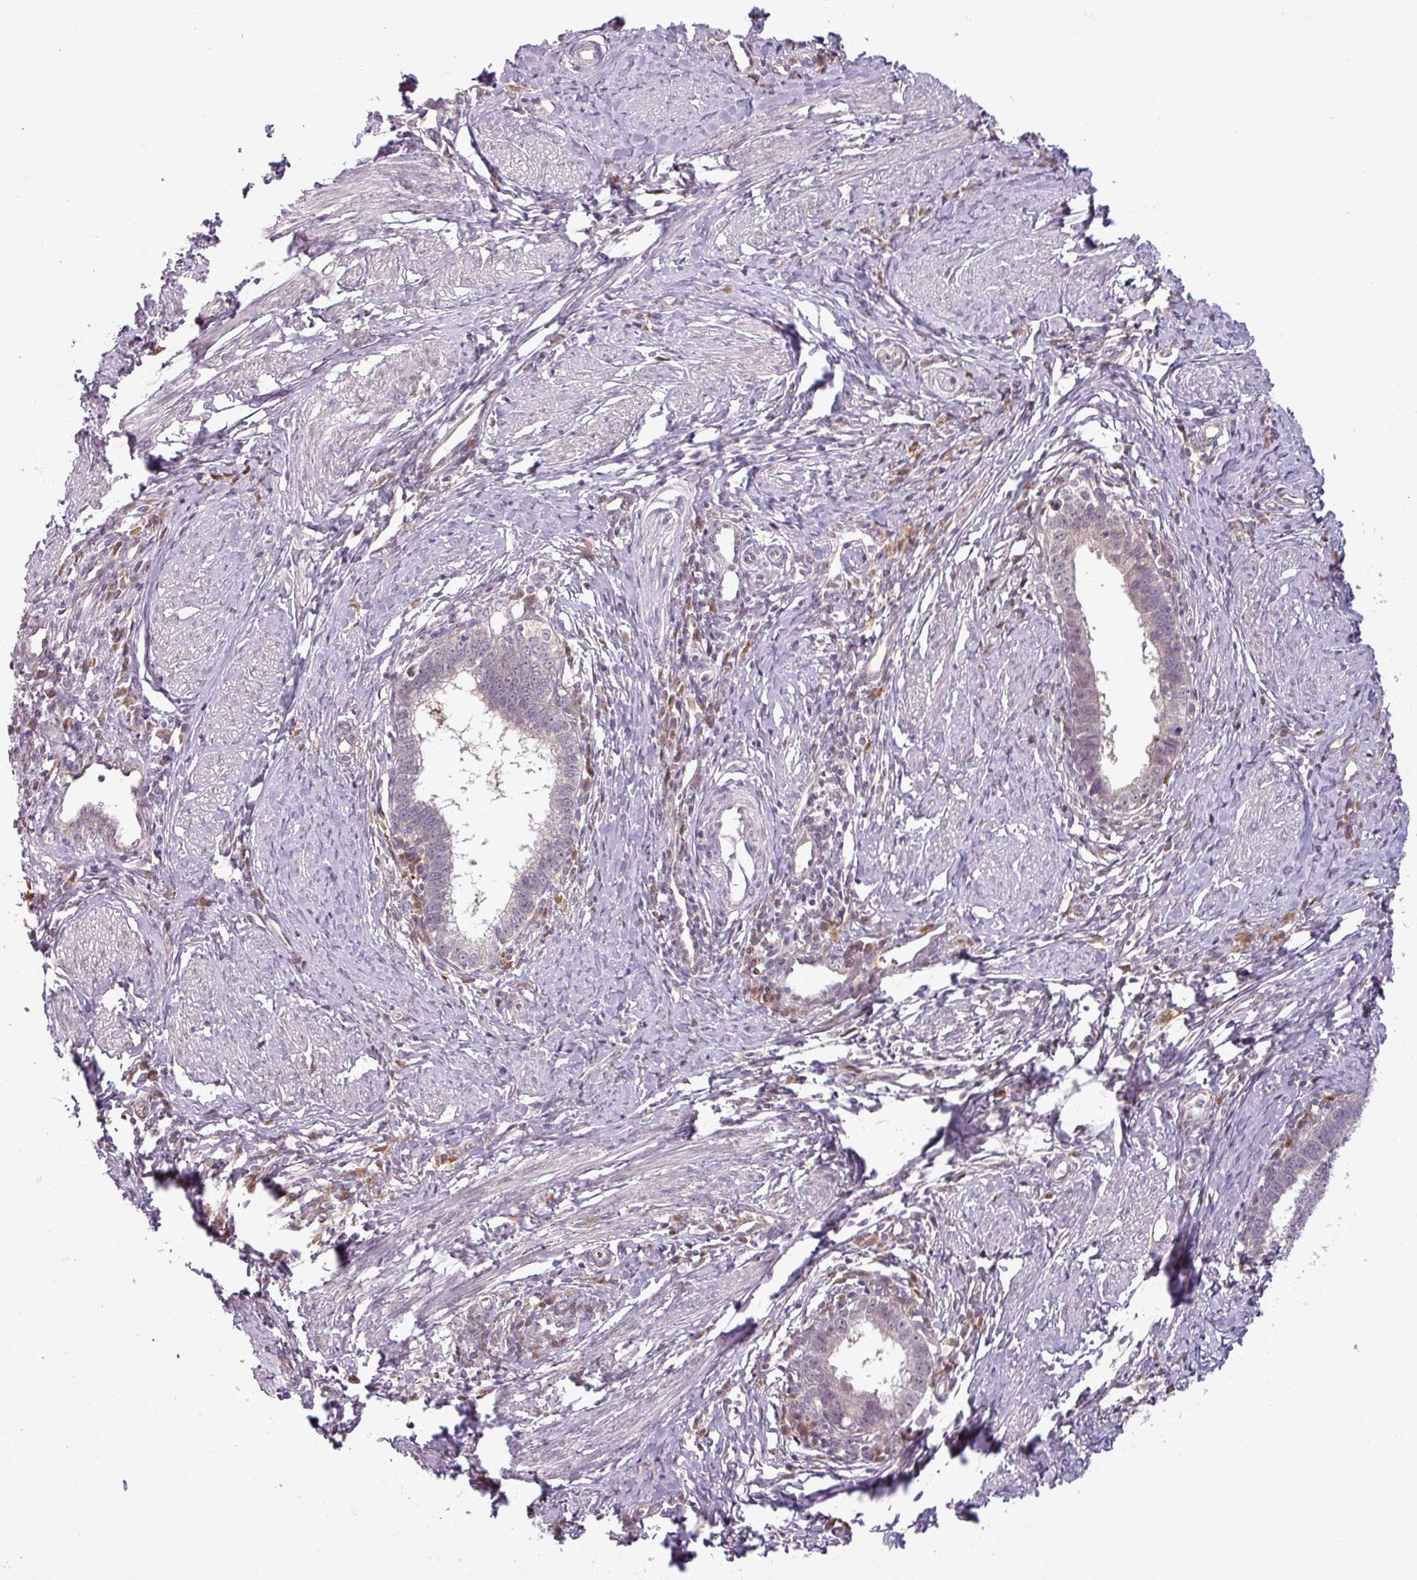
{"staining": {"intensity": "negative", "quantity": "none", "location": "none"}, "tissue": "cervical cancer", "cell_type": "Tumor cells", "image_type": "cancer", "snomed": [{"axis": "morphology", "description": "Adenocarcinoma, NOS"}, {"axis": "topography", "description": "Cervix"}], "caption": "Cervical adenocarcinoma was stained to show a protein in brown. There is no significant positivity in tumor cells.", "gene": "CCDC144A", "patient": {"sex": "female", "age": 36}}